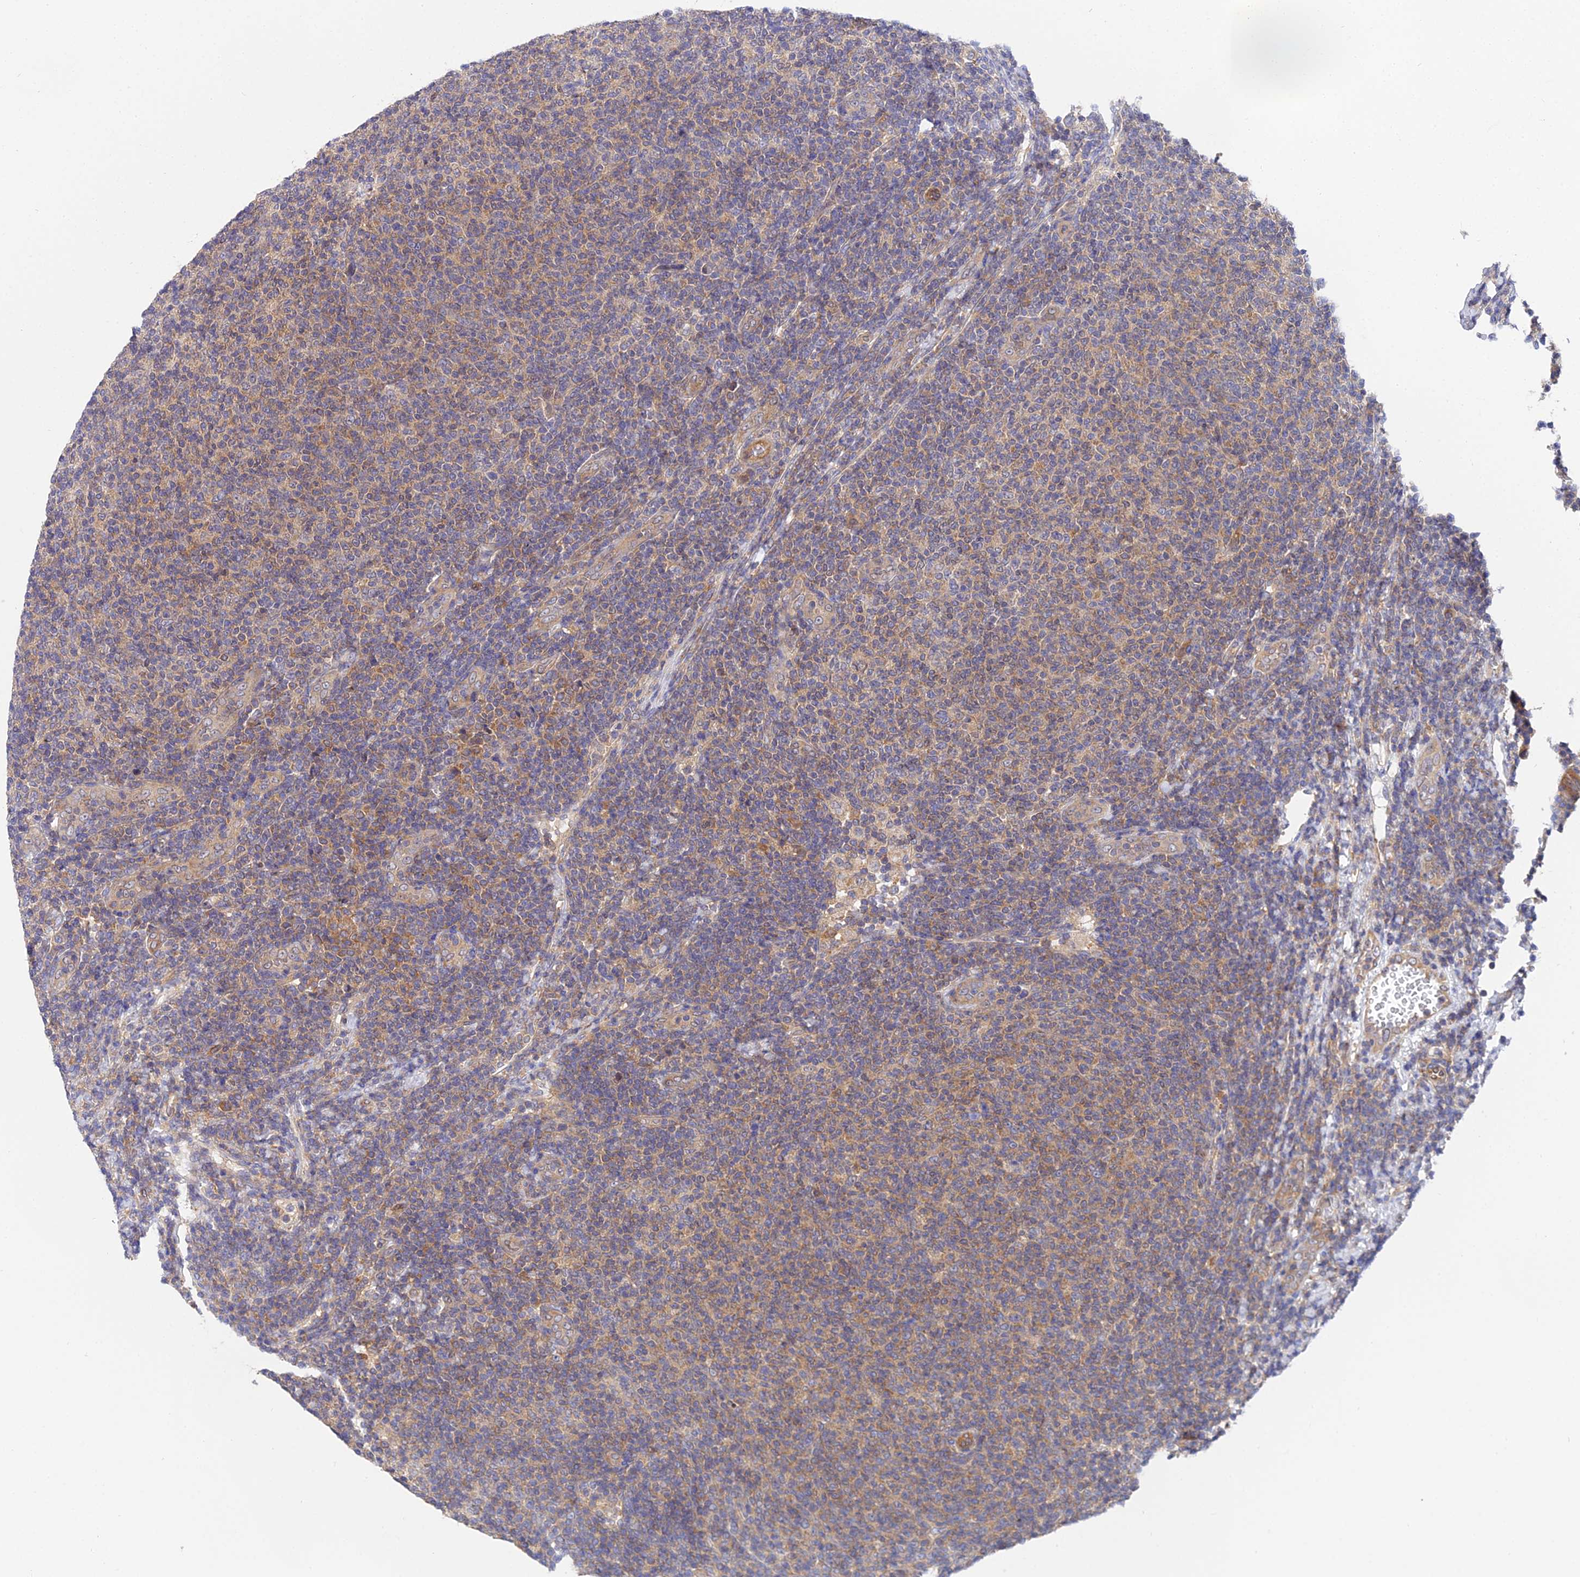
{"staining": {"intensity": "weak", "quantity": "25%-75%", "location": "cytoplasmic/membranous"}, "tissue": "lymphoma", "cell_type": "Tumor cells", "image_type": "cancer", "snomed": [{"axis": "morphology", "description": "Malignant lymphoma, non-Hodgkin's type, Low grade"}, {"axis": "topography", "description": "Lymph node"}], "caption": "Lymphoma stained with a brown dye demonstrates weak cytoplasmic/membranous positive staining in about 25%-75% of tumor cells.", "gene": "PPP2R2C", "patient": {"sex": "male", "age": 66}}